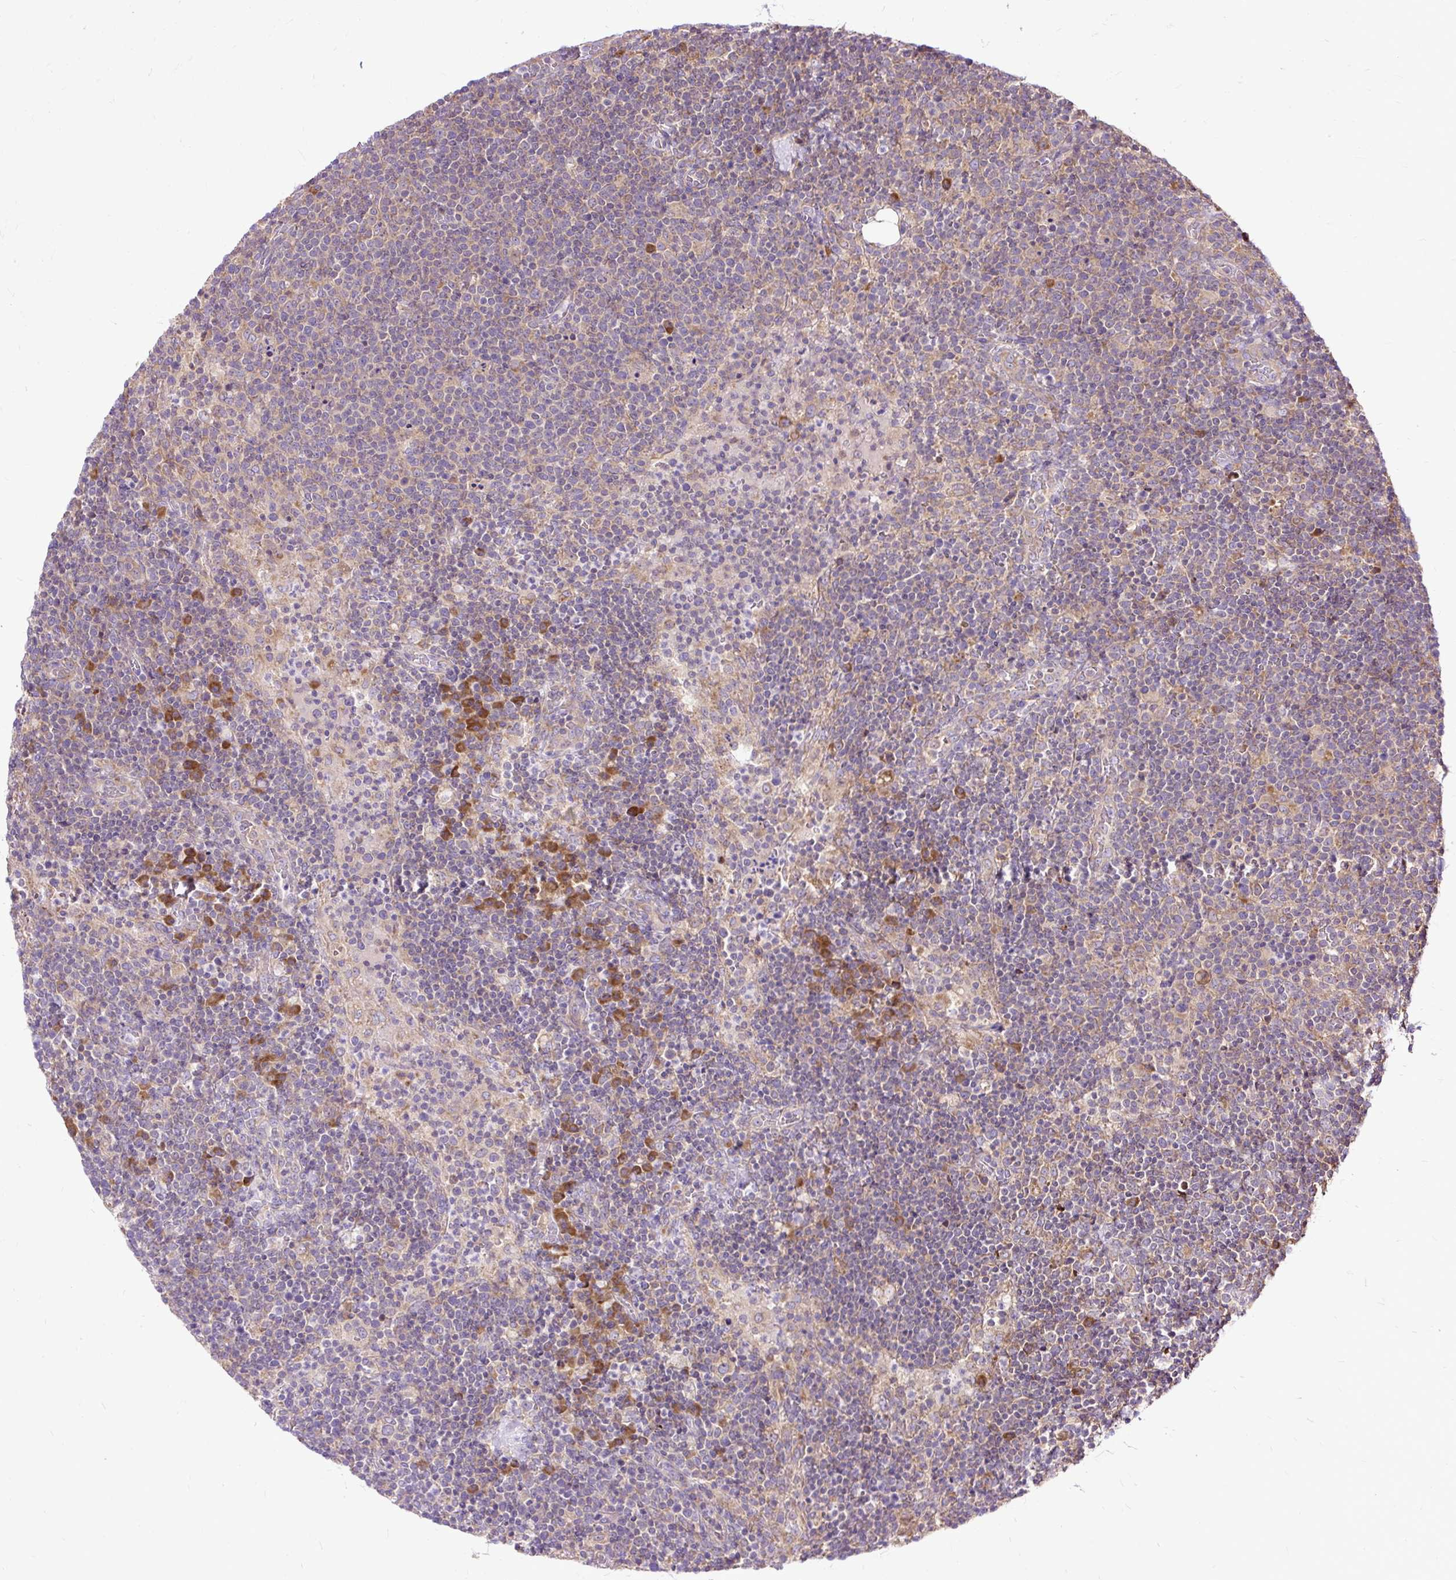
{"staining": {"intensity": "moderate", "quantity": "<25%", "location": "cytoplasmic/membranous"}, "tissue": "lymphoma", "cell_type": "Tumor cells", "image_type": "cancer", "snomed": [{"axis": "morphology", "description": "Malignant lymphoma, non-Hodgkin's type, High grade"}, {"axis": "topography", "description": "Lymph node"}], "caption": "An immunohistochemistry micrograph of tumor tissue is shown. Protein staining in brown labels moderate cytoplasmic/membranous positivity in lymphoma within tumor cells.", "gene": "RPS5", "patient": {"sex": "male", "age": 61}}